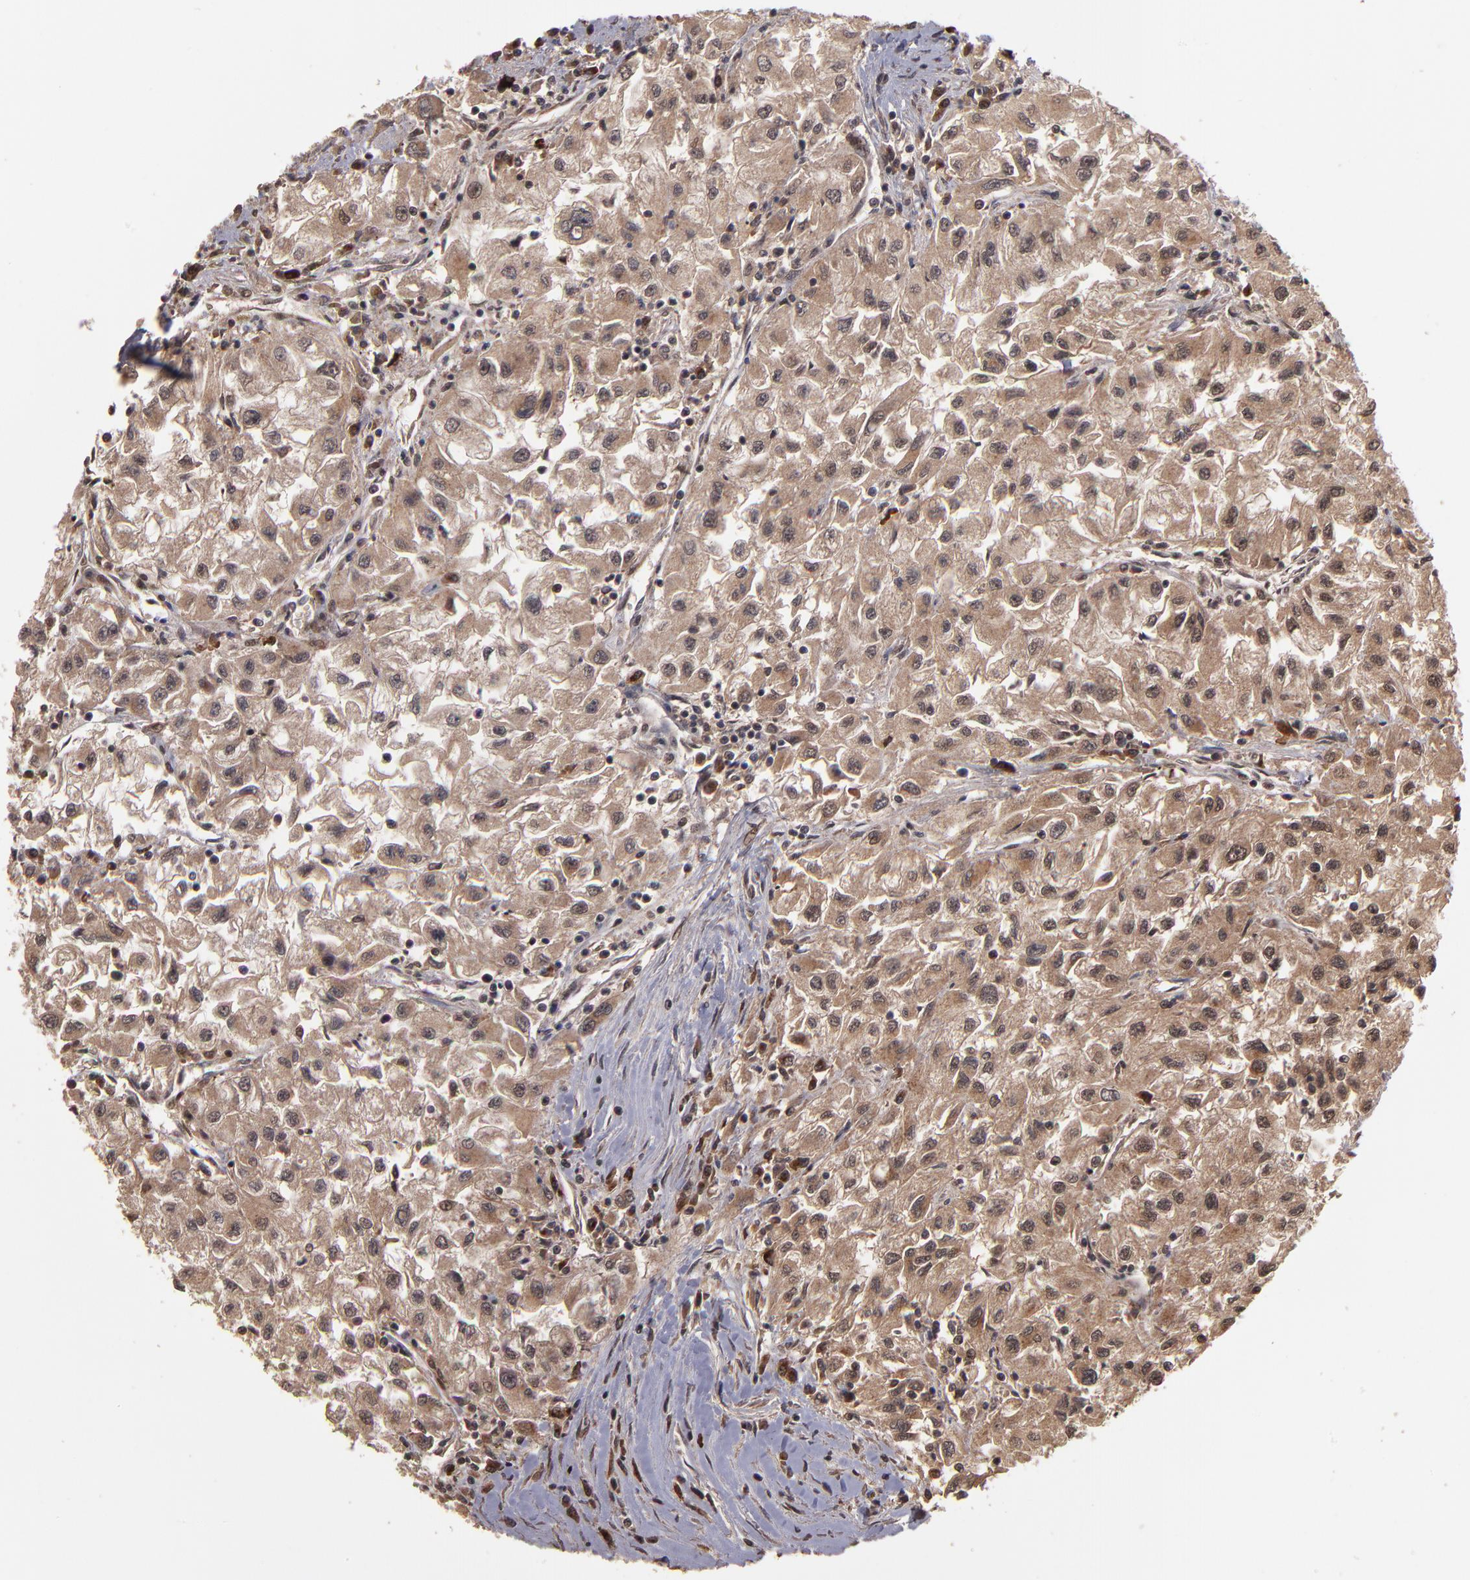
{"staining": {"intensity": "weak", "quantity": ">75%", "location": "cytoplasmic/membranous,nuclear"}, "tissue": "renal cancer", "cell_type": "Tumor cells", "image_type": "cancer", "snomed": [{"axis": "morphology", "description": "Adenocarcinoma, NOS"}, {"axis": "topography", "description": "Kidney"}], "caption": "Immunohistochemistry micrograph of neoplastic tissue: renal cancer (adenocarcinoma) stained using immunohistochemistry (IHC) displays low levels of weak protein expression localized specifically in the cytoplasmic/membranous and nuclear of tumor cells, appearing as a cytoplasmic/membranous and nuclear brown color.", "gene": "NFE2L2", "patient": {"sex": "male", "age": 59}}